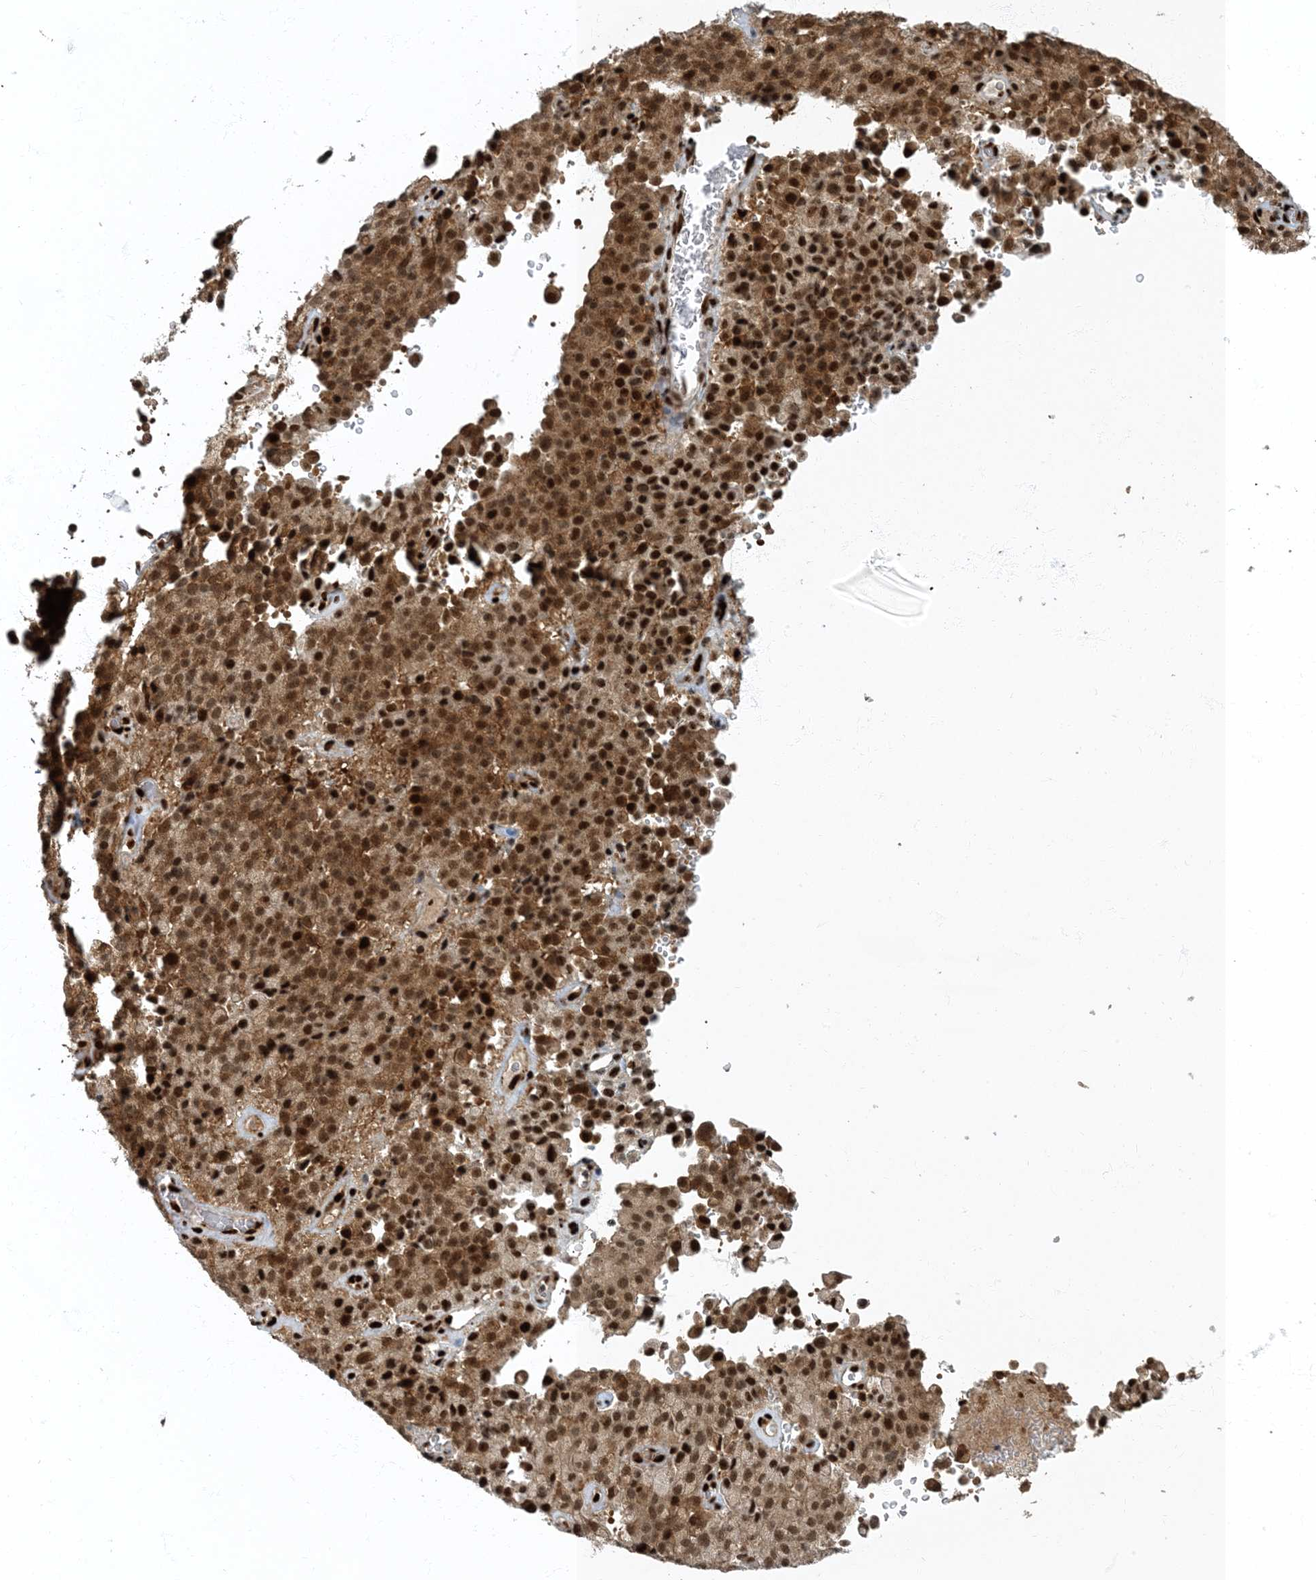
{"staining": {"intensity": "strong", "quantity": ">75%", "location": "cytoplasmic/membranous,nuclear"}, "tissue": "pancreatic cancer", "cell_type": "Tumor cells", "image_type": "cancer", "snomed": [{"axis": "morphology", "description": "Adenocarcinoma, NOS"}, {"axis": "topography", "description": "Pancreas"}], "caption": "Brown immunohistochemical staining in pancreatic cancer exhibits strong cytoplasmic/membranous and nuclear positivity in approximately >75% of tumor cells.", "gene": "MBD1", "patient": {"sex": "male", "age": 65}}